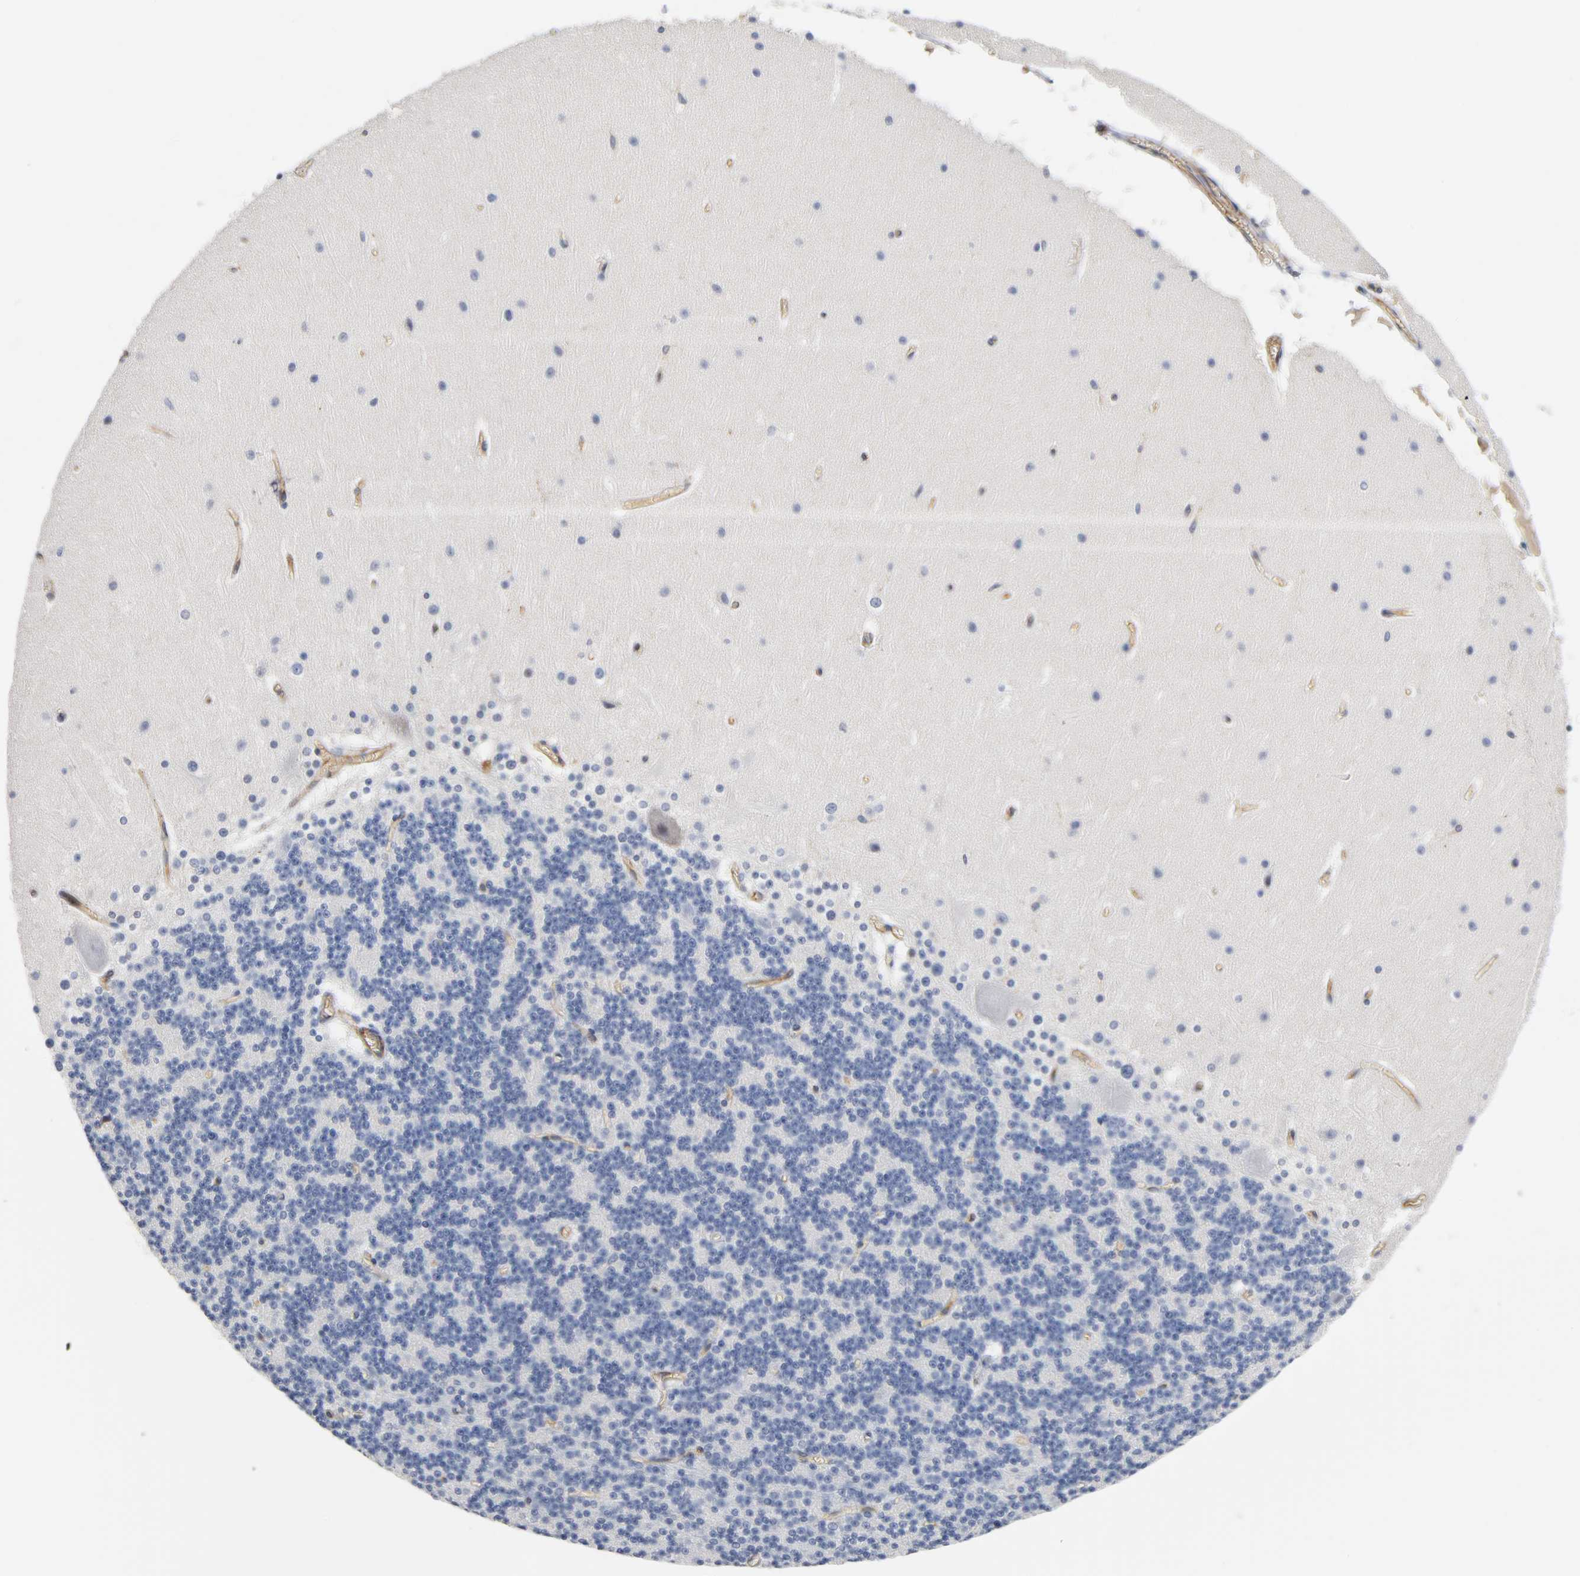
{"staining": {"intensity": "negative", "quantity": "none", "location": "none"}, "tissue": "cerebellum", "cell_type": "Cells in granular layer", "image_type": "normal", "snomed": [{"axis": "morphology", "description": "Normal tissue, NOS"}, {"axis": "topography", "description": "Cerebellum"}], "caption": "Protein analysis of unremarkable cerebellum exhibits no significant positivity in cells in granular layer. (DAB (3,3'-diaminobenzidine) immunohistochemistry with hematoxylin counter stain).", "gene": "CD2AP", "patient": {"sex": "female", "age": 19}}